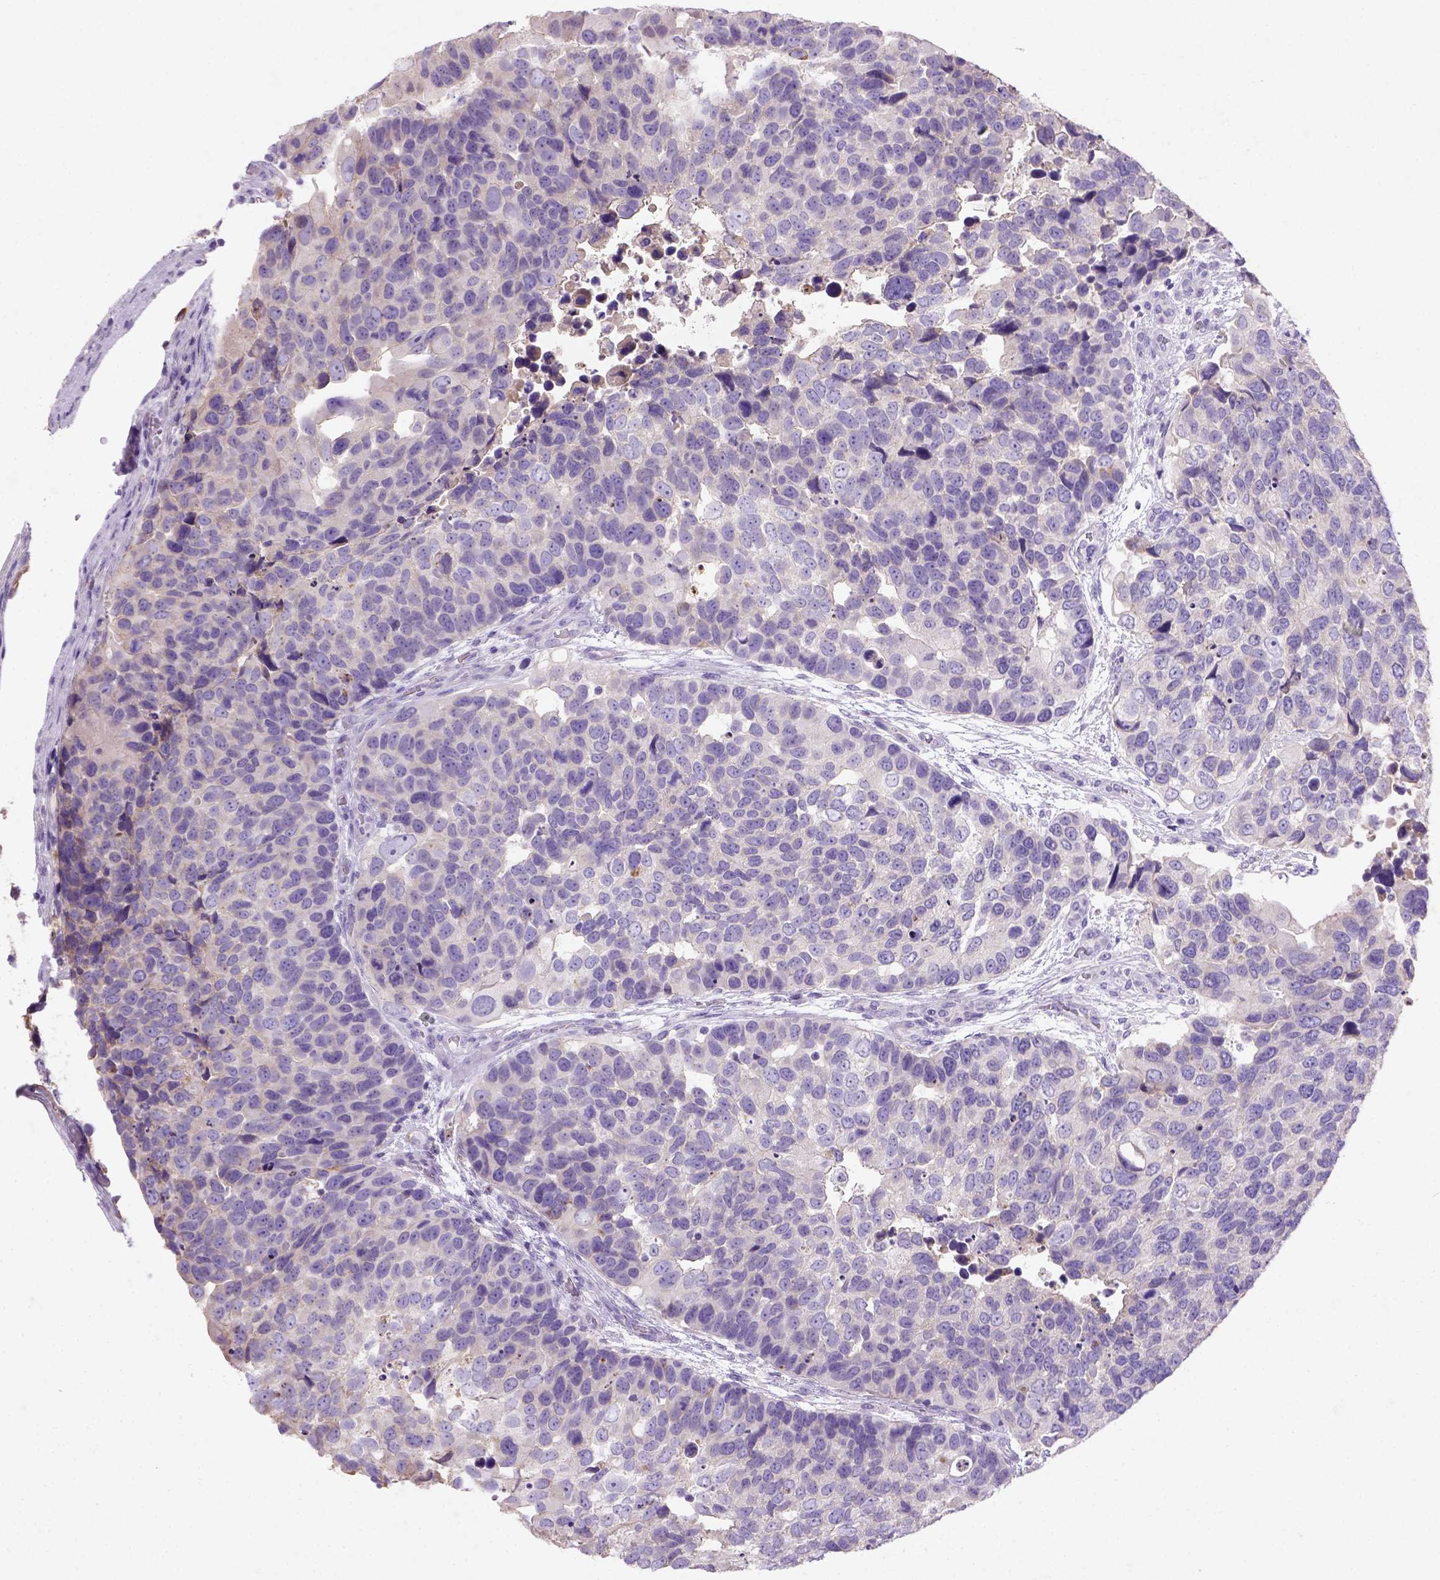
{"staining": {"intensity": "strong", "quantity": "<25%", "location": "cytoplasmic/membranous"}, "tissue": "urothelial cancer", "cell_type": "Tumor cells", "image_type": "cancer", "snomed": [{"axis": "morphology", "description": "Urothelial carcinoma, High grade"}, {"axis": "topography", "description": "Urinary bladder"}], "caption": "Immunohistochemistry (IHC) image of neoplastic tissue: high-grade urothelial carcinoma stained using IHC displays medium levels of strong protein expression localized specifically in the cytoplasmic/membranous of tumor cells, appearing as a cytoplasmic/membranous brown color.", "gene": "NUDT2", "patient": {"sex": "male", "age": 60}}